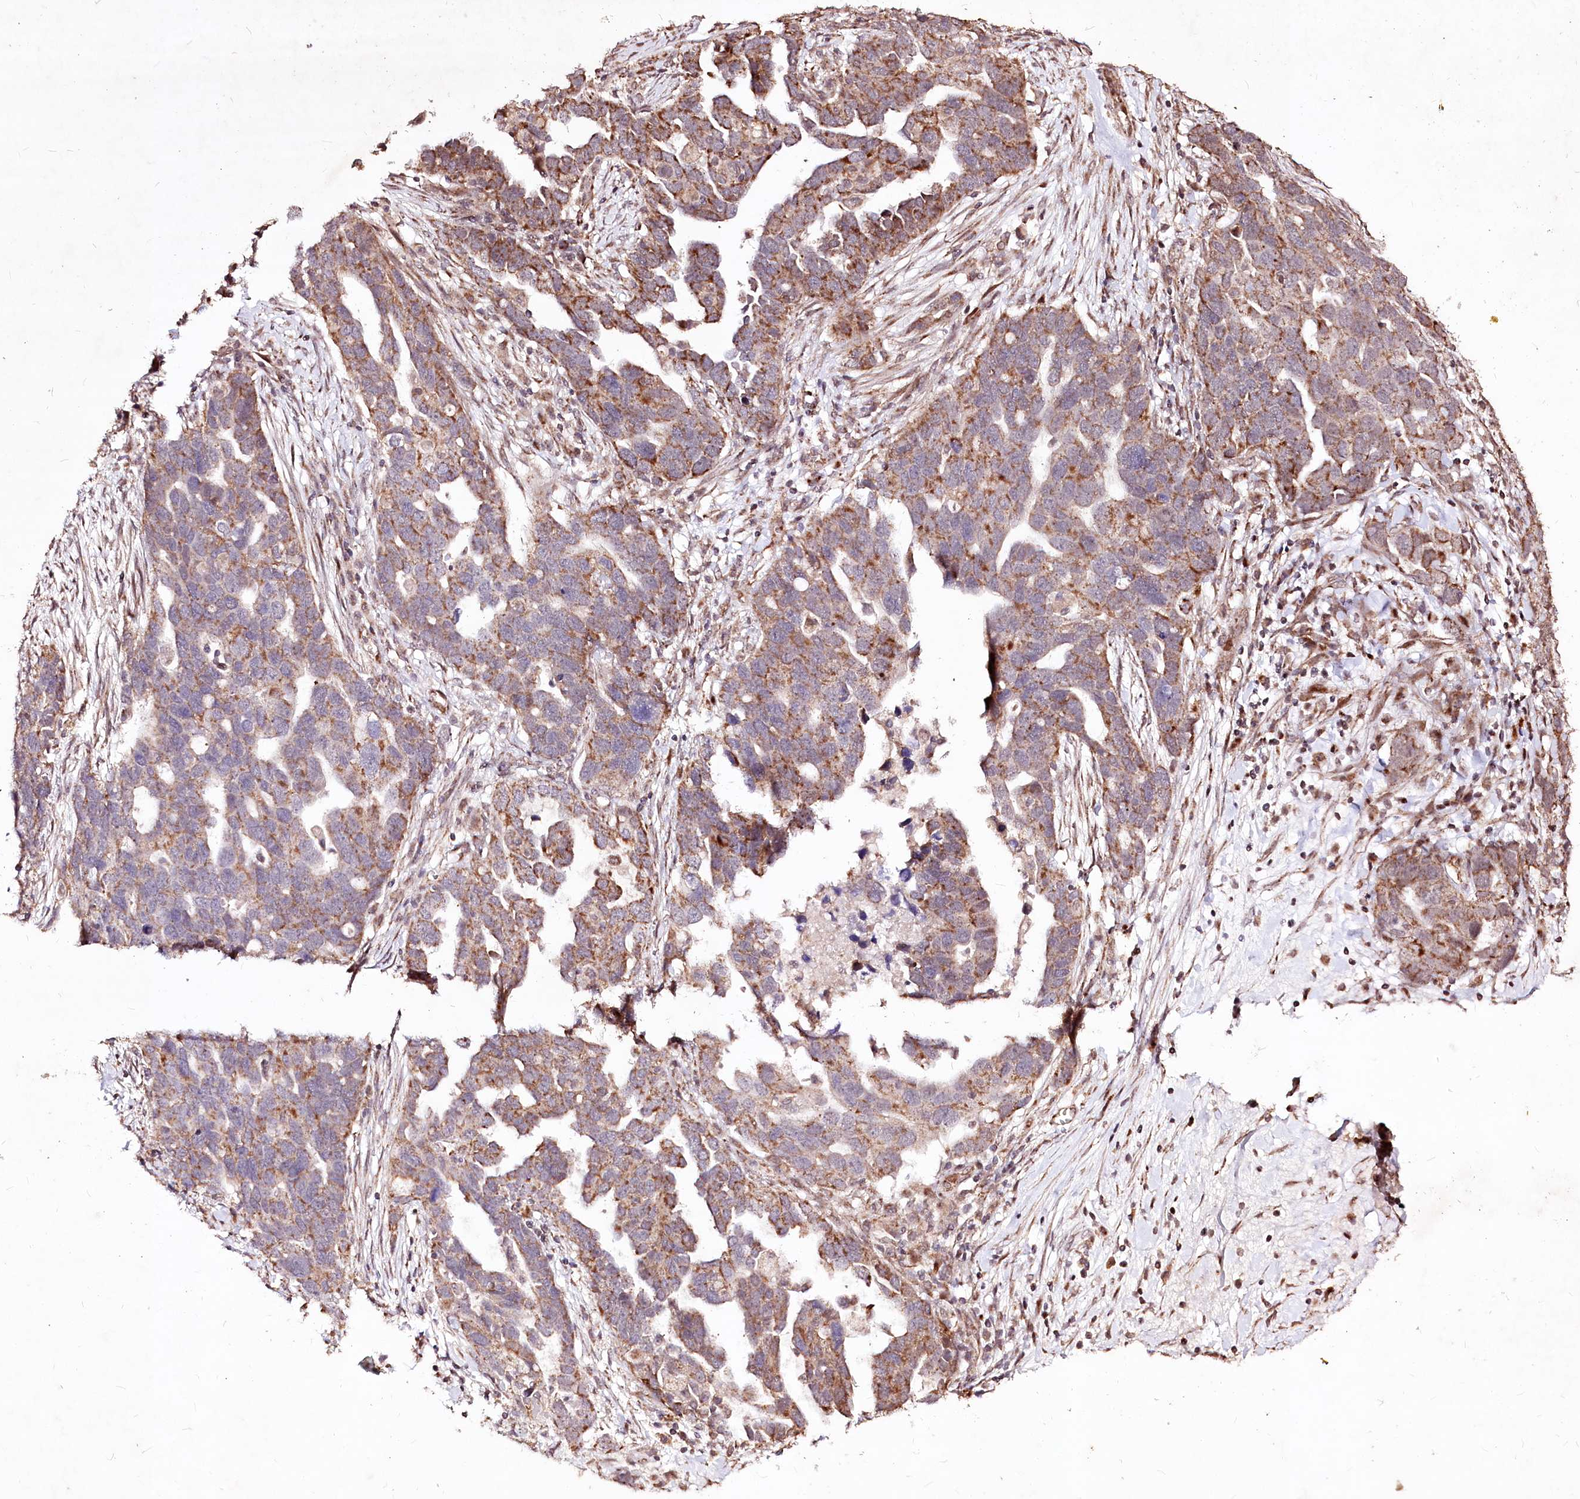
{"staining": {"intensity": "moderate", "quantity": ">75%", "location": "cytoplasmic/membranous"}, "tissue": "ovarian cancer", "cell_type": "Tumor cells", "image_type": "cancer", "snomed": [{"axis": "morphology", "description": "Cystadenocarcinoma, serous, NOS"}, {"axis": "topography", "description": "Ovary"}], "caption": "Moderate cytoplasmic/membranous staining is present in about >75% of tumor cells in ovarian cancer (serous cystadenocarcinoma).", "gene": "CARD19", "patient": {"sex": "female", "age": 54}}